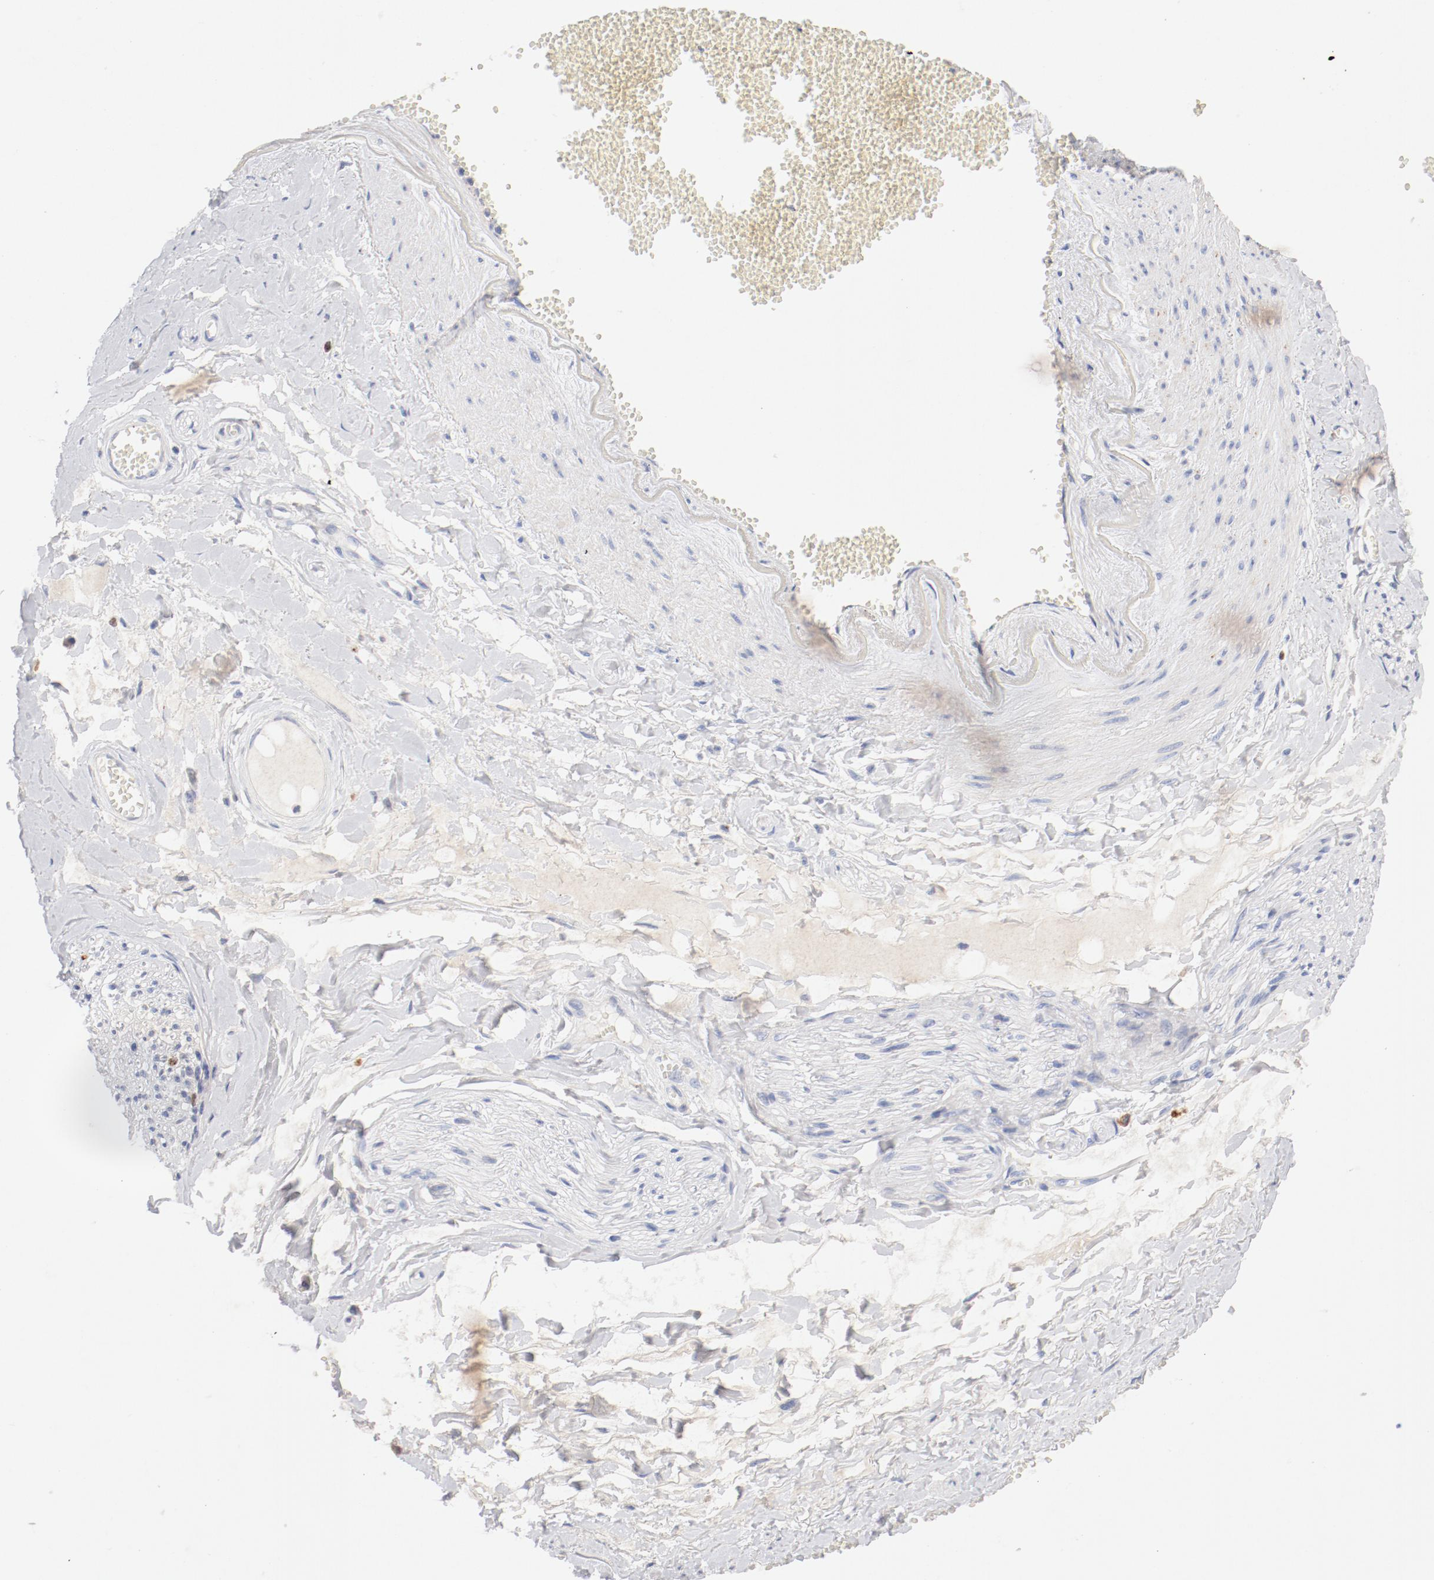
{"staining": {"intensity": "negative", "quantity": "none", "location": "none"}, "tissue": "adipose tissue", "cell_type": "Adipocytes", "image_type": "normal", "snomed": [{"axis": "morphology", "description": "Normal tissue, NOS"}, {"axis": "morphology", "description": "Inflammation, NOS"}, {"axis": "topography", "description": "Salivary gland"}, {"axis": "topography", "description": "Peripheral nerve tissue"}], "caption": "Immunohistochemistry (IHC) micrograph of normal adipose tissue: human adipose tissue stained with DAB (3,3'-diaminobenzidine) exhibits no significant protein positivity in adipocytes.", "gene": "BIRC5", "patient": {"sex": "female", "age": 75}}